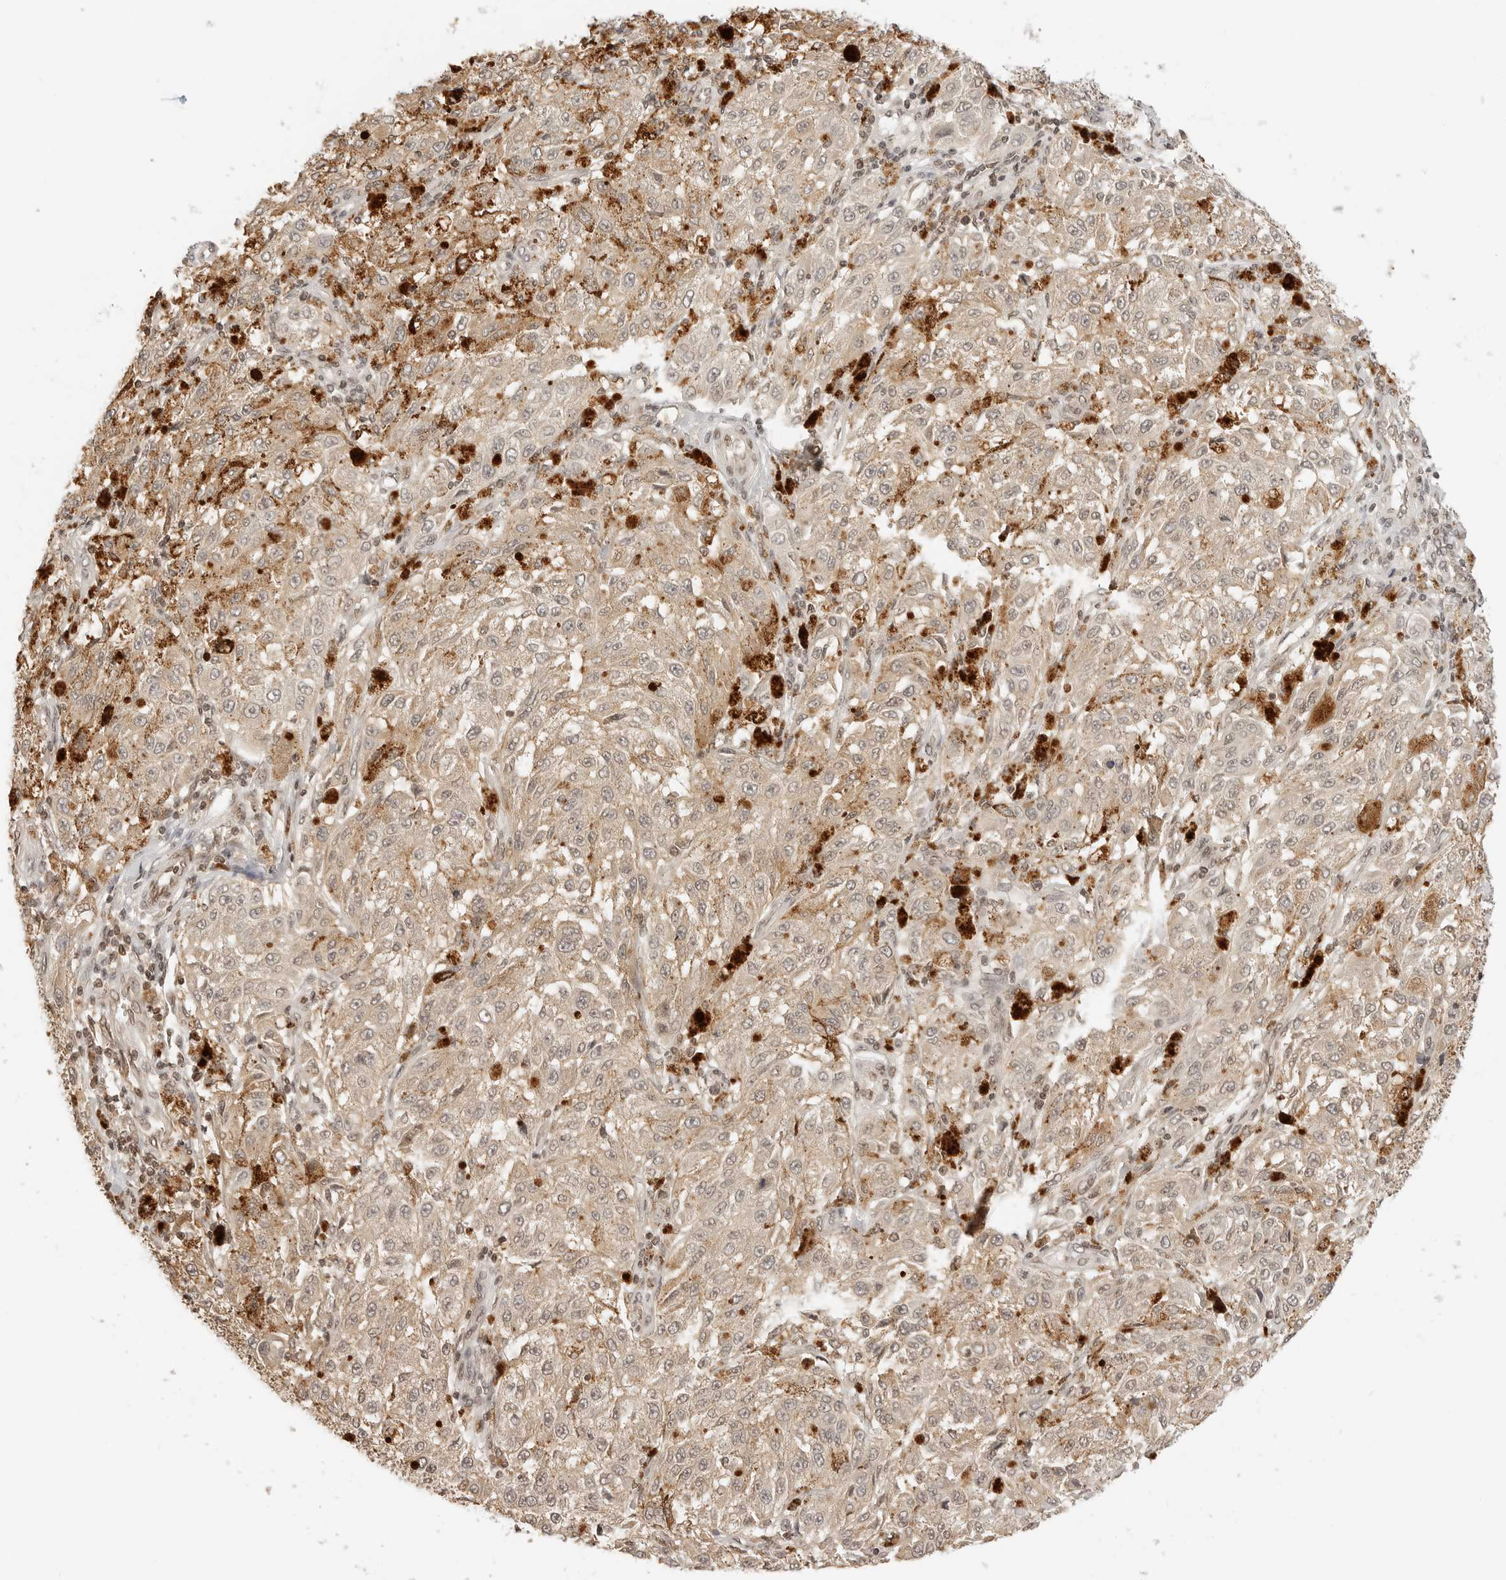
{"staining": {"intensity": "weak", "quantity": ">75%", "location": "cytoplasmic/membranous"}, "tissue": "melanoma", "cell_type": "Tumor cells", "image_type": "cancer", "snomed": [{"axis": "morphology", "description": "Malignant melanoma, NOS"}, {"axis": "topography", "description": "Skin"}], "caption": "IHC photomicrograph of neoplastic tissue: human melanoma stained using immunohistochemistry (IHC) displays low levels of weak protein expression localized specifically in the cytoplasmic/membranous of tumor cells, appearing as a cytoplasmic/membranous brown color.", "gene": "POLH", "patient": {"sex": "female", "age": 64}}